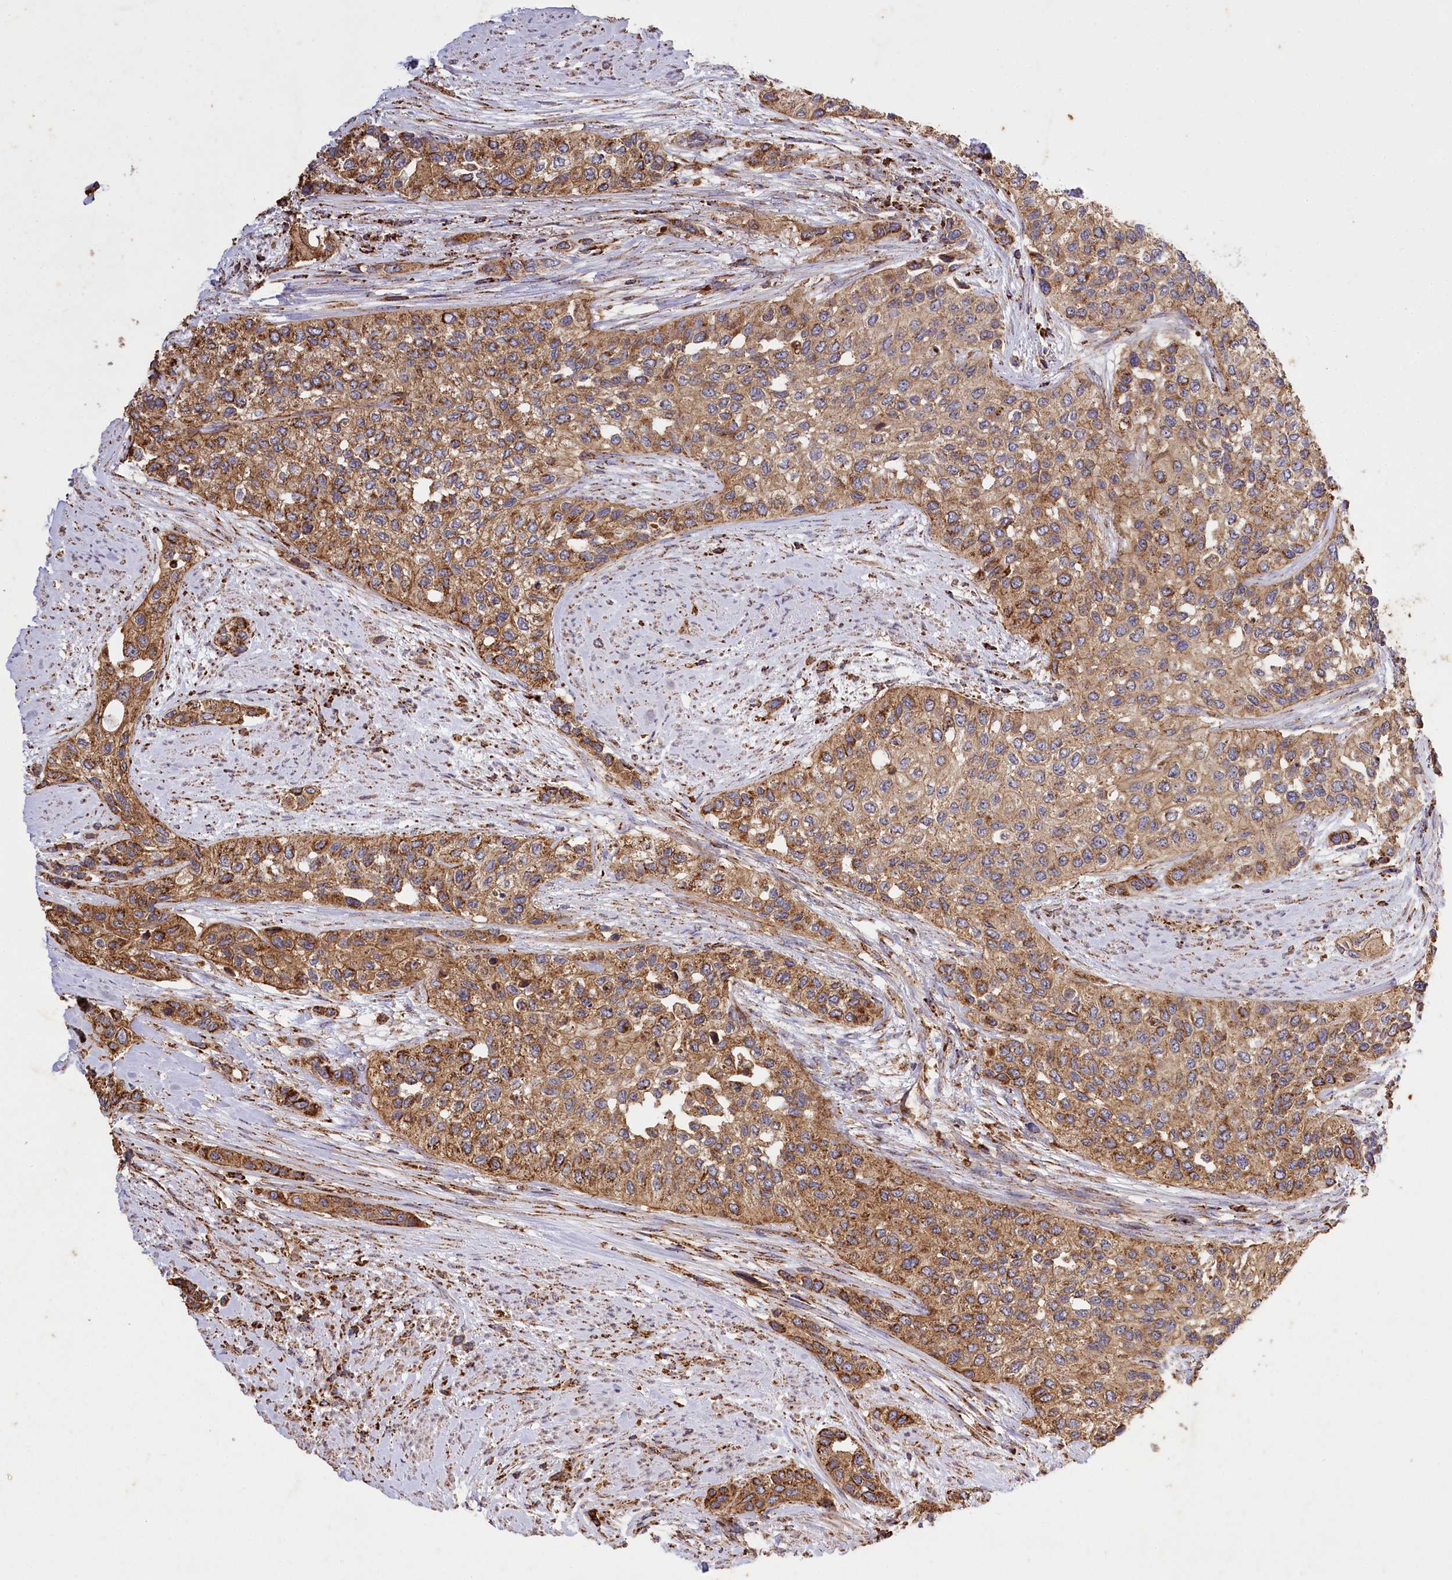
{"staining": {"intensity": "strong", "quantity": "25%-75%", "location": "cytoplasmic/membranous"}, "tissue": "urothelial cancer", "cell_type": "Tumor cells", "image_type": "cancer", "snomed": [{"axis": "morphology", "description": "Normal tissue, NOS"}, {"axis": "morphology", "description": "Urothelial carcinoma, High grade"}, {"axis": "topography", "description": "Vascular tissue"}, {"axis": "topography", "description": "Urinary bladder"}], "caption": "Protein expression analysis of human urothelial cancer reveals strong cytoplasmic/membranous positivity in about 25%-75% of tumor cells.", "gene": "CARD19", "patient": {"sex": "female", "age": 56}}